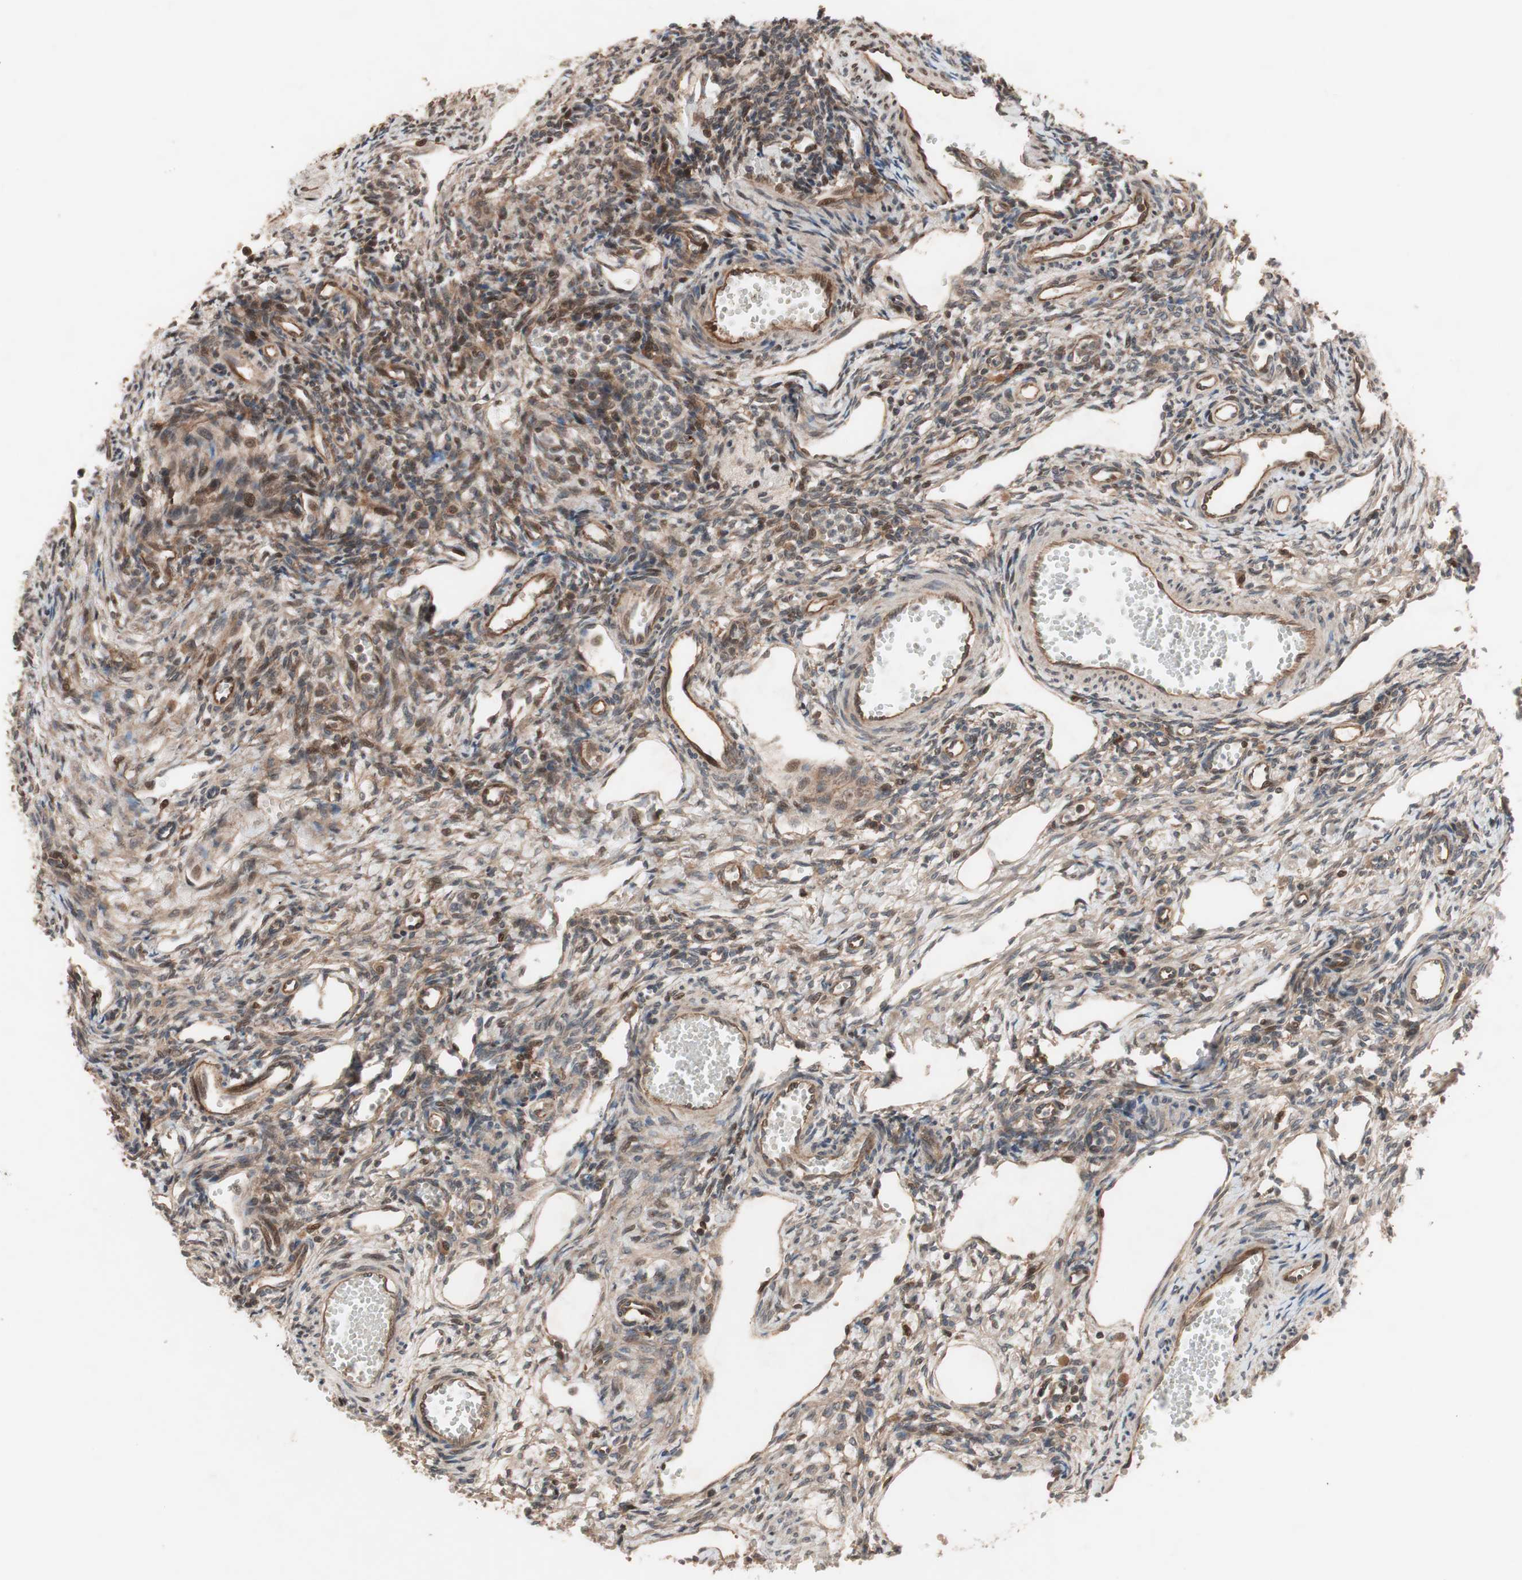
{"staining": {"intensity": "moderate", "quantity": ">75%", "location": "cytoplasmic/membranous,nuclear"}, "tissue": "ovary", "cell_type": "Ovarian stroma cells", "image_type": "normal", "snomed": [{"axis": "morphology", "description": "Normal tissue, NOS"}, {"axis": "topography", "description": "Ovary"}], "caption": "Human ovary stained for a protein (brown) shows moderate cytoplasmic/membranous,nuclear positive expression in approximately >75% of ovarian stroma cells.", "gene": "NF2", "patient": {"sex": "female", "age": 33}}